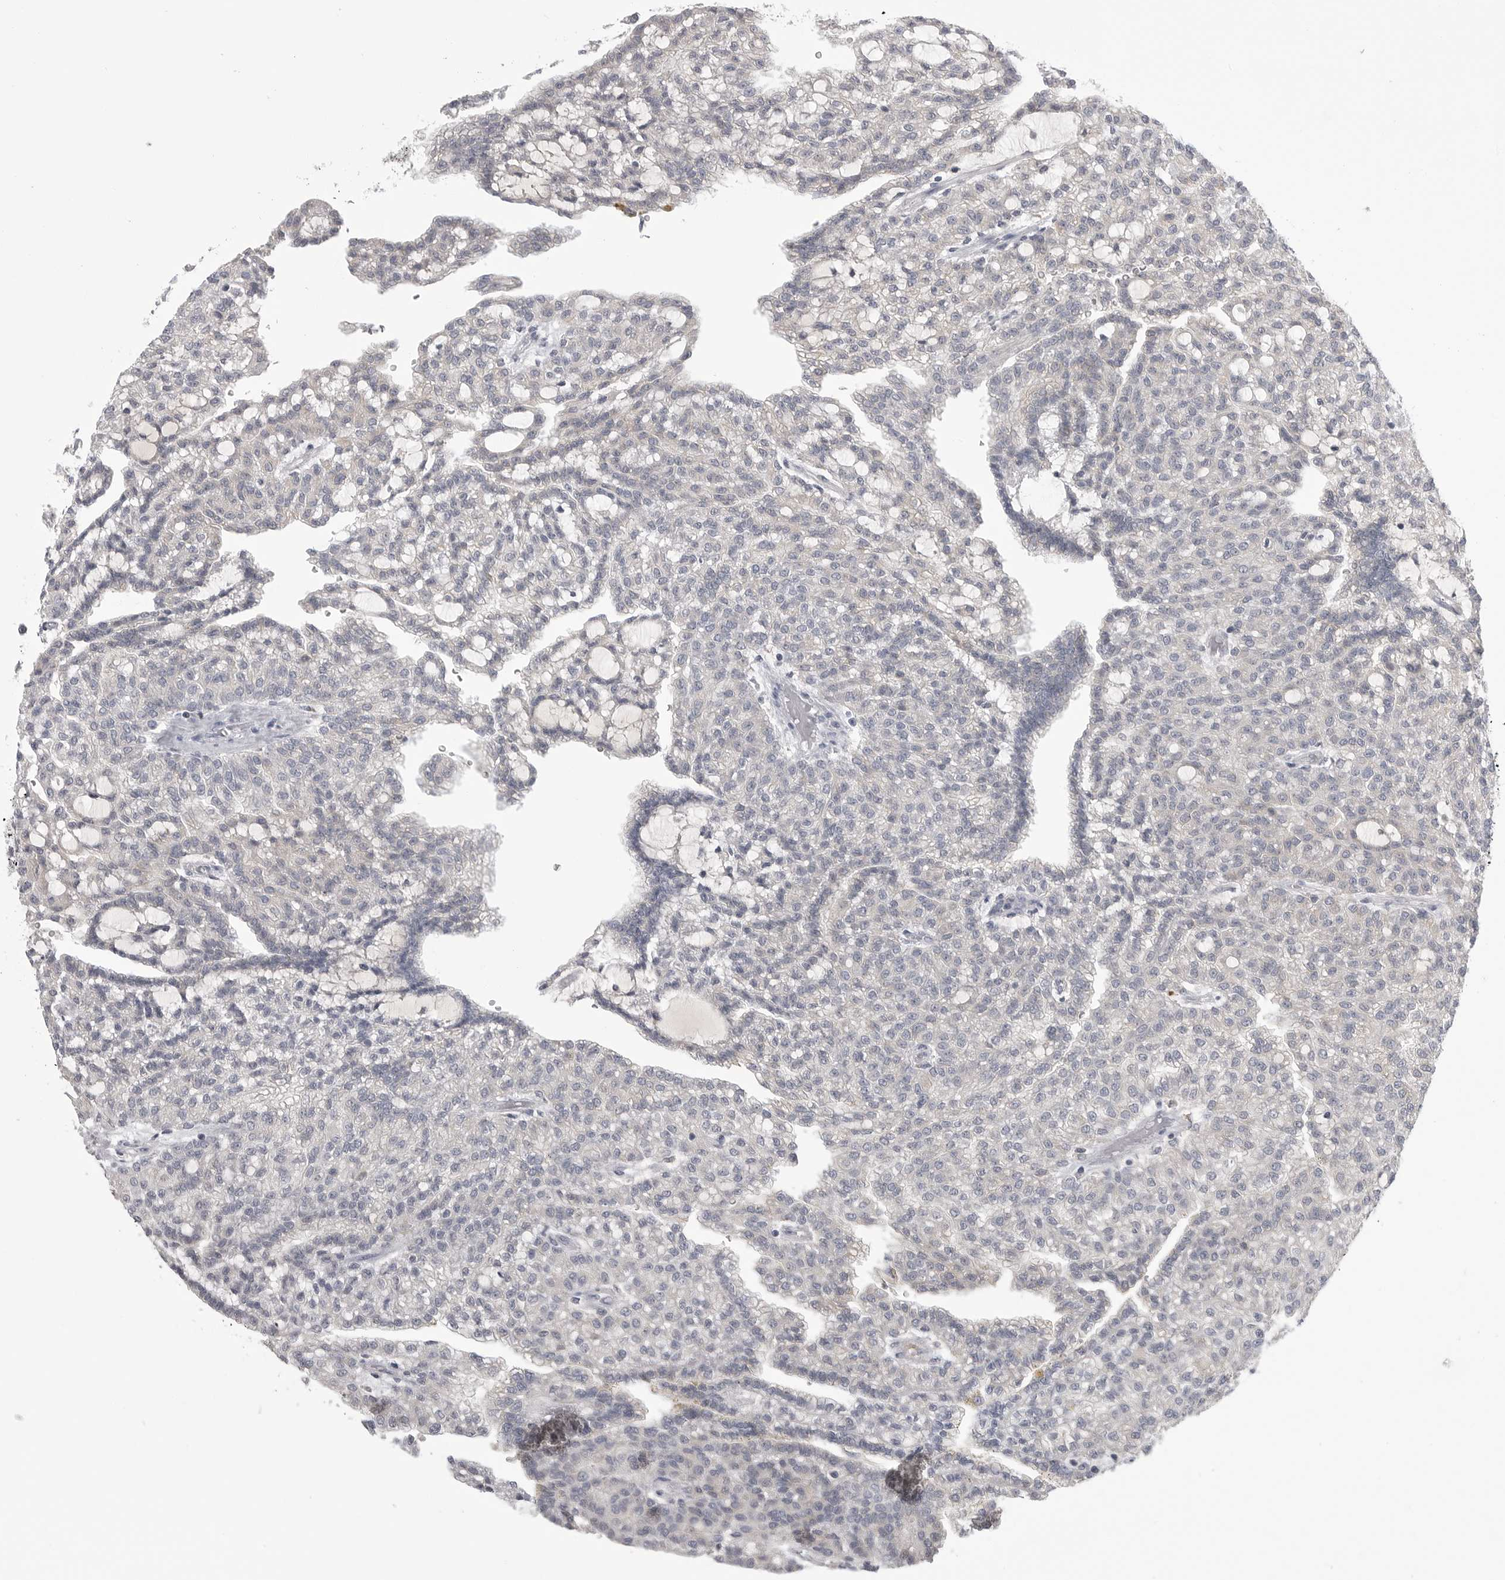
{"staining": {"intensity": "negative", "quantity": "none", "location": "none"}, "tissue": "renal cancer", "cell_type": "Tumor cells", "image_type": "cancer", "snomed": [{"axis": "morphology", "description": "Adenocarcinoma, NOS"}, {"axis": "topography", "description": "Kidney"}], "caption": "IHC image of renal adenocarcinoma stained for a protein (brown), which shows no staining in tumor cells. The staining was performed using DAB (3,3'-diaminobenzidine) to visualize the protein expression in brown, while the nuclei were stained in blue with hematoxylin (Magnification: 20x).", "gene": "FKBP2", "patient": {"sex": "male", "age": 63}}